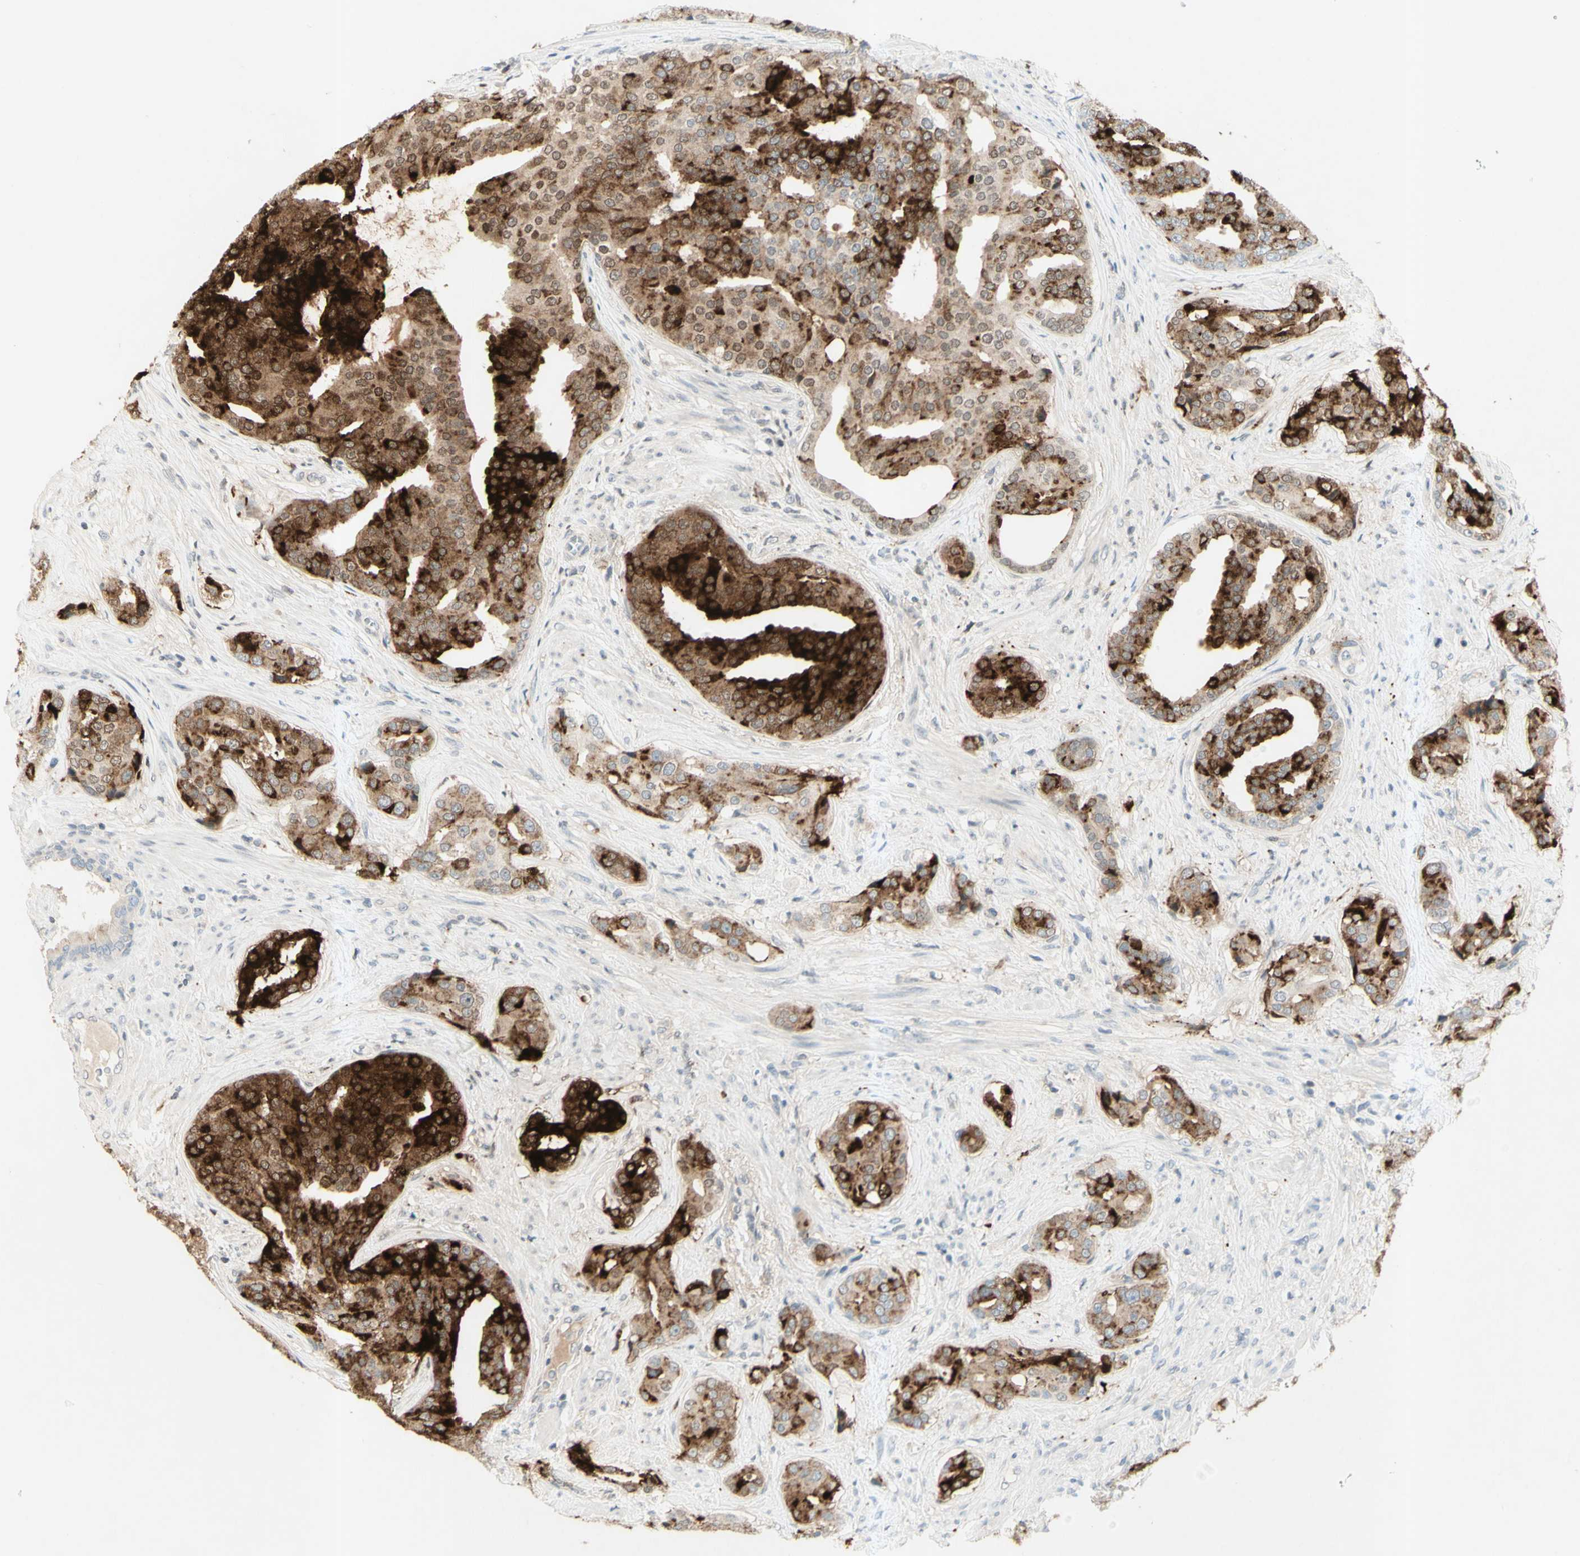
{"staining": {"intensity": "strong", "quantity": "25%-75%", "location": "cytoplasmic/membranous"}, "tissue": "prostate cancer", "cell_type": "Tumor cells", "image_type": "cancer", "snomed": [{"axis": "morphology", "description": "Adenocarcinoma, High grade"}, {"axis": "topography", "description": "Prostate"}], "caption": "Immunohistochemical staining of prostate cancer (adenocarcinoma (high-grade)) displays strong cytoplasmic/membranous protein expression in about 25%-75% of tumor cells. (IHC, brightfield microscopy, high magnification).", "gene": "GDF15", "patient": {"sex": "male", "age": 71}}